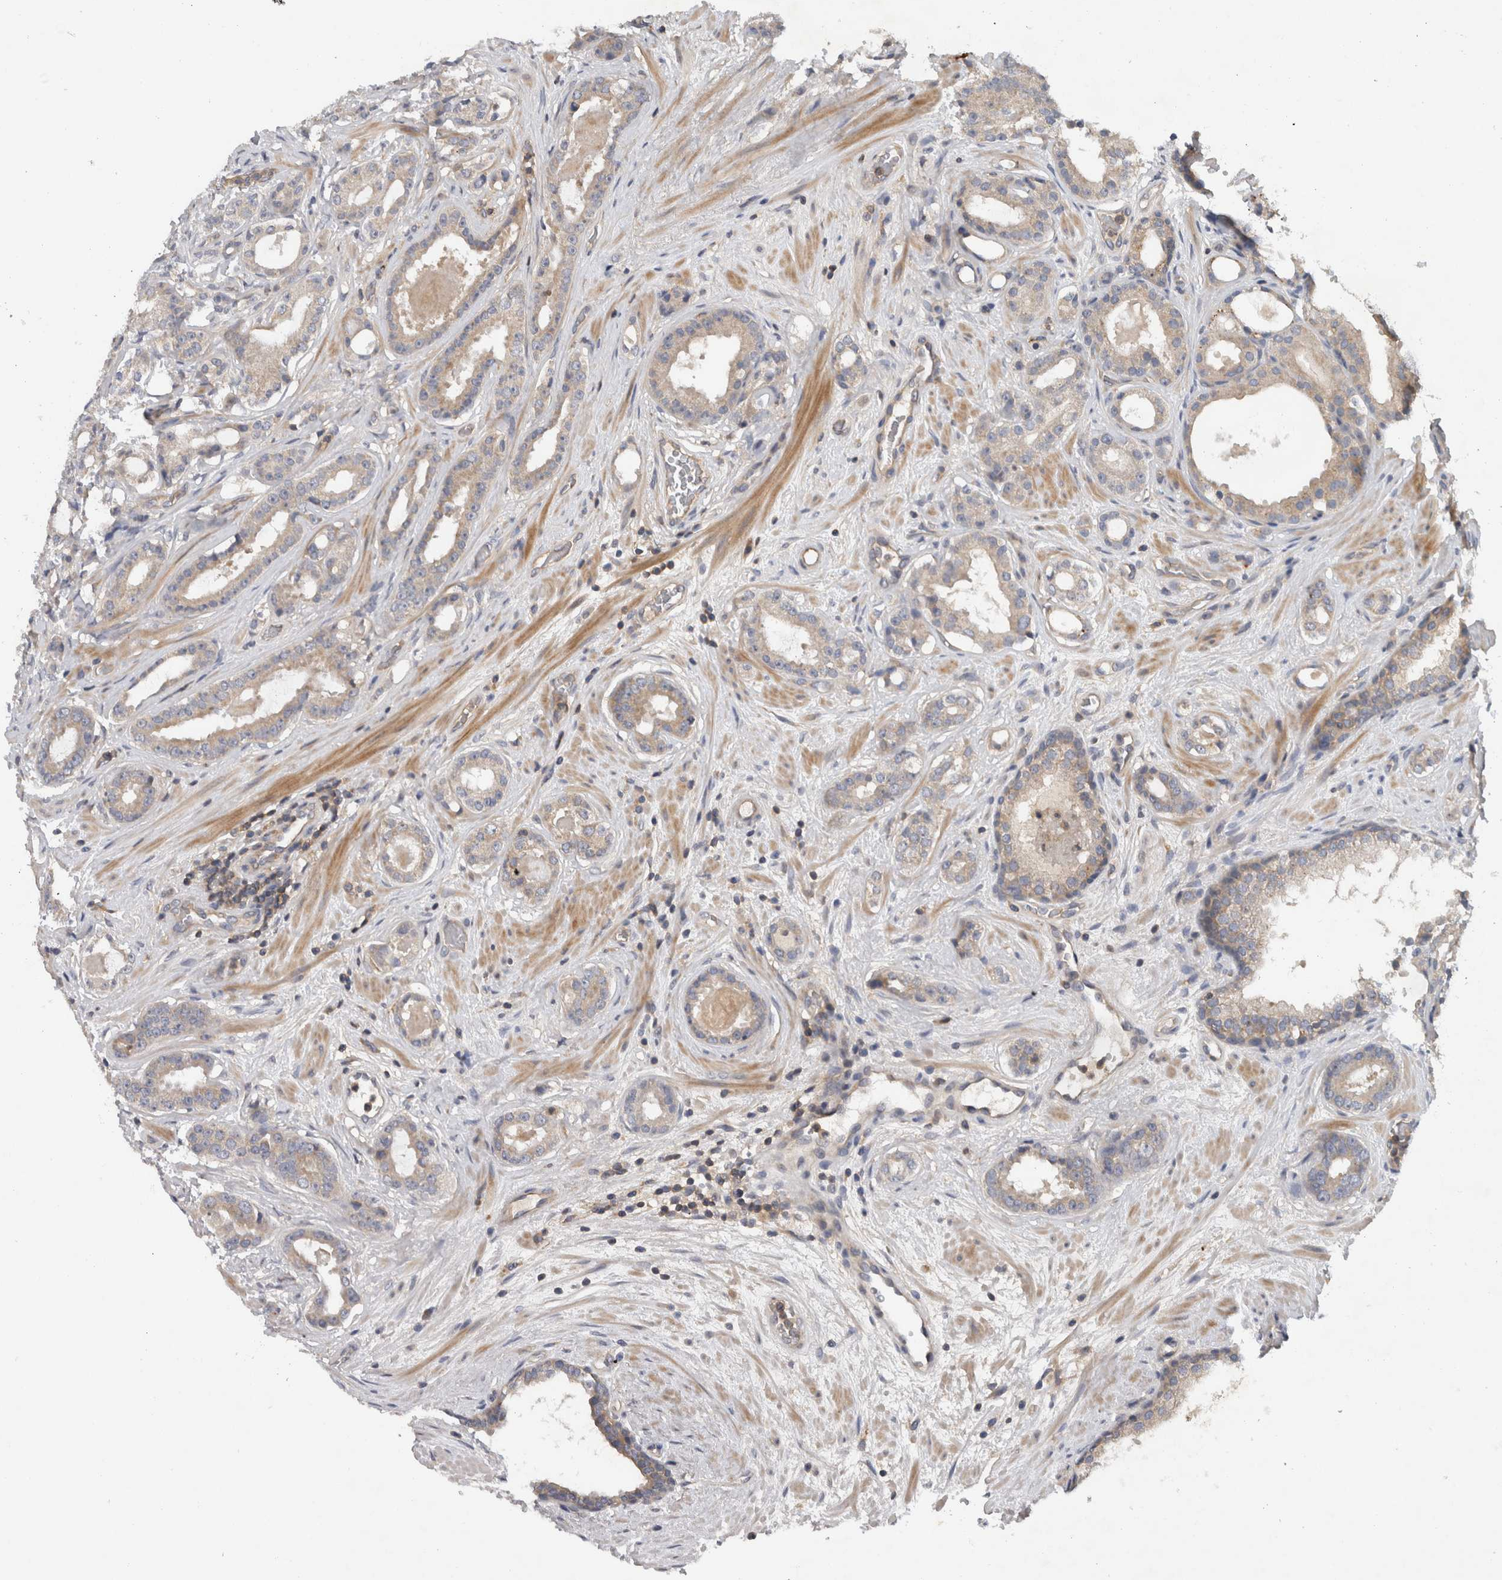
{"staining": {"intensity": "weak", "quantity": "<25%", "location": "cytoplasmic/membranous"}, "tissue": "prostate cancer", "cell_type": "Tumor cells", "image_type": "cancer", "snomed": [{"axis": "morphology", "description": "Adenocarcinoma, High grade"}, {"axis": "topography", "description": "Prostate"}], "caption": "Immunohistochemistry (IHC) of adenocarcinoma (high-grade) (prostate) shows no expression in tumor cells.", "gene": "SCARA5", "patient": {"sex": "male", "age": 60}}